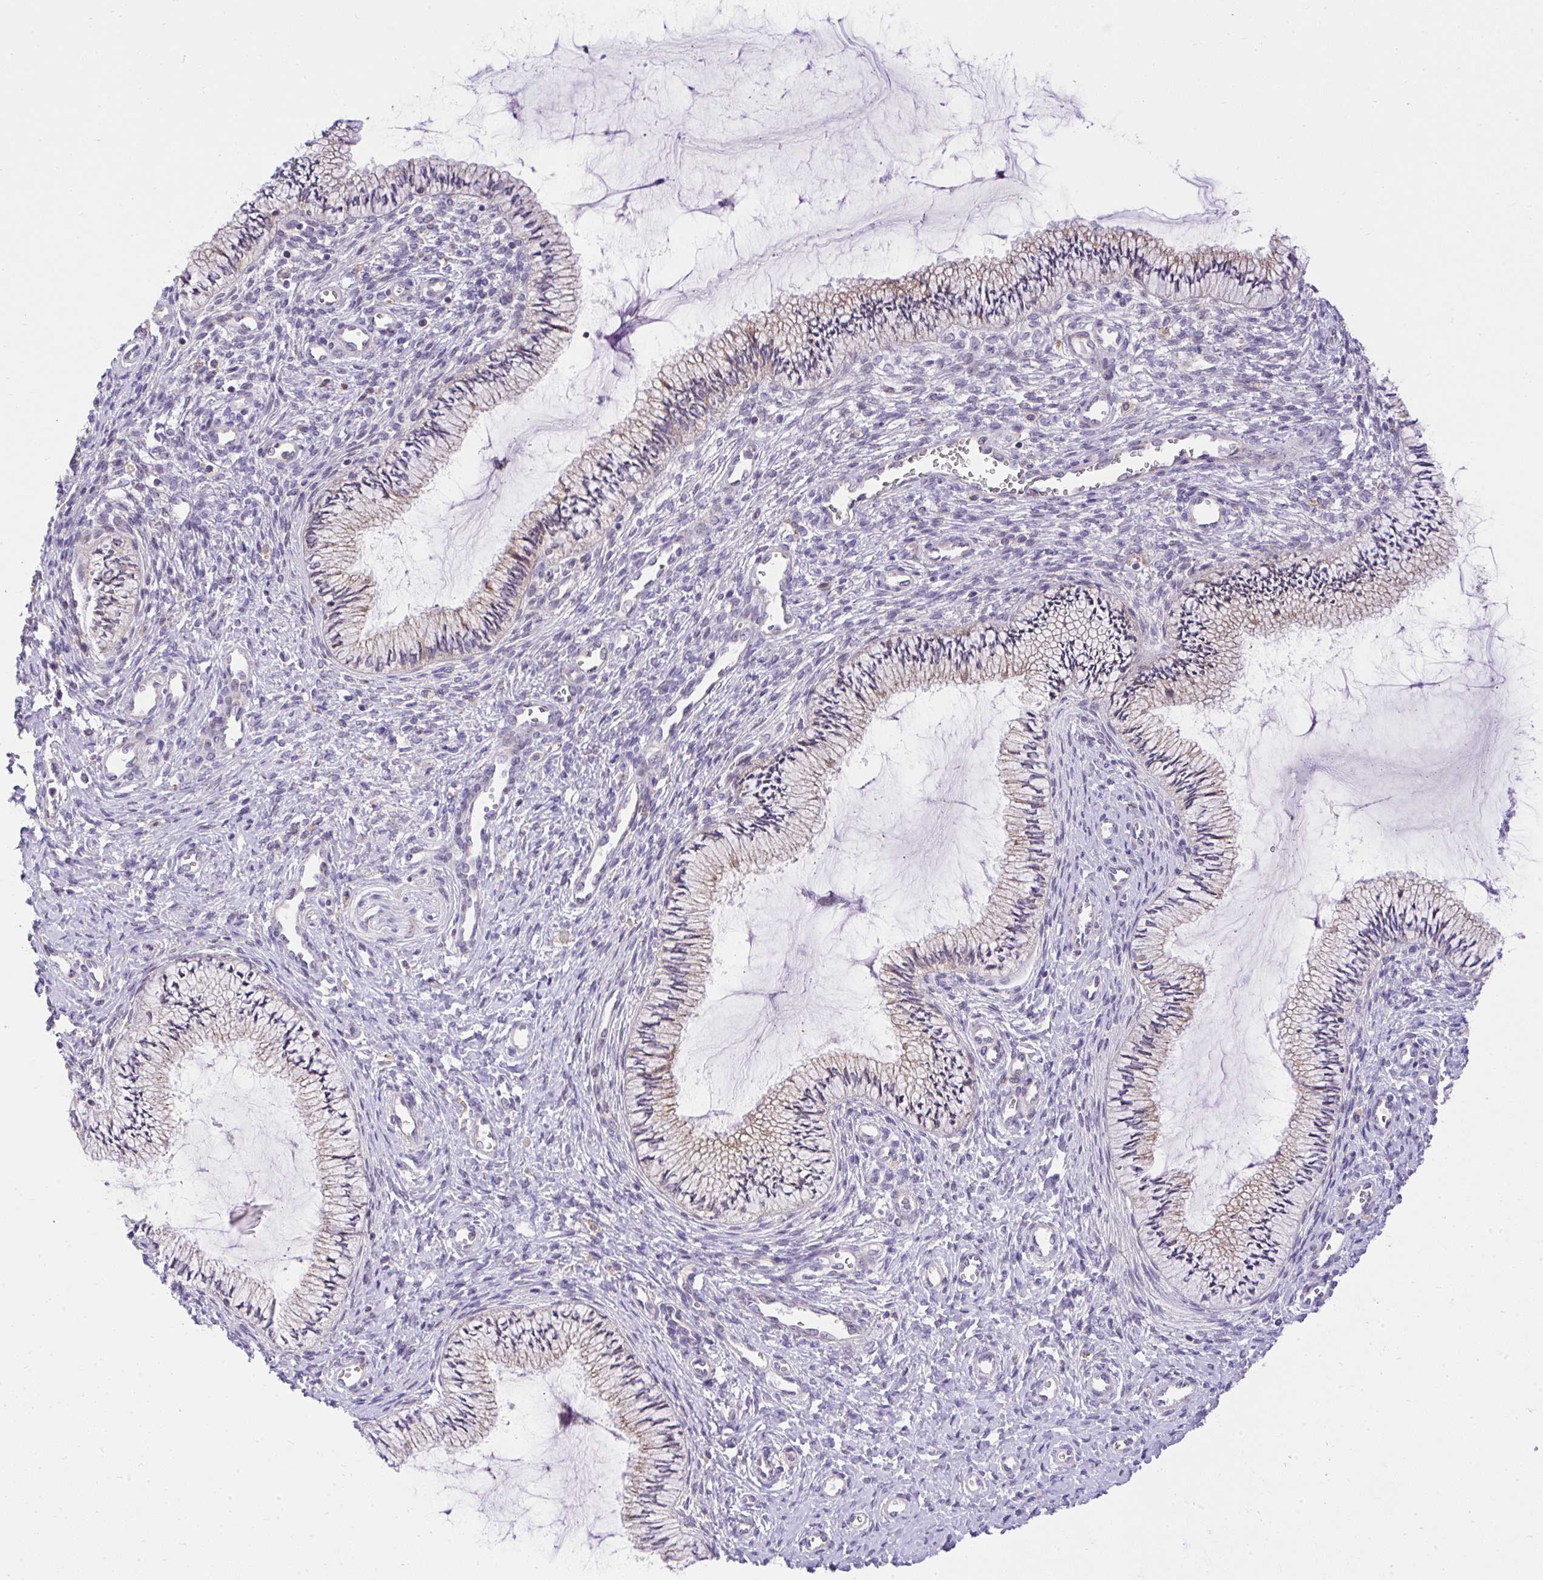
{"staining": {"intensity": "negative", "quantity": "none", "location": "none"}, "tissue": "cervix", "cell_type": "Glandular cells", "image_type": "normal", "snomed": [{"axis": "morphology", "description": "Normal tissue, NOS"}, {"axis": "topography", "description": "Cervix"}], "caption": "DAB (3,3'-diaminobenzidine) immunohistochemical staining of benign human cervix shows no significant expression in glandular cells.", "gene": "CHIA", "patient": {"sex": "female", "age": 24}}